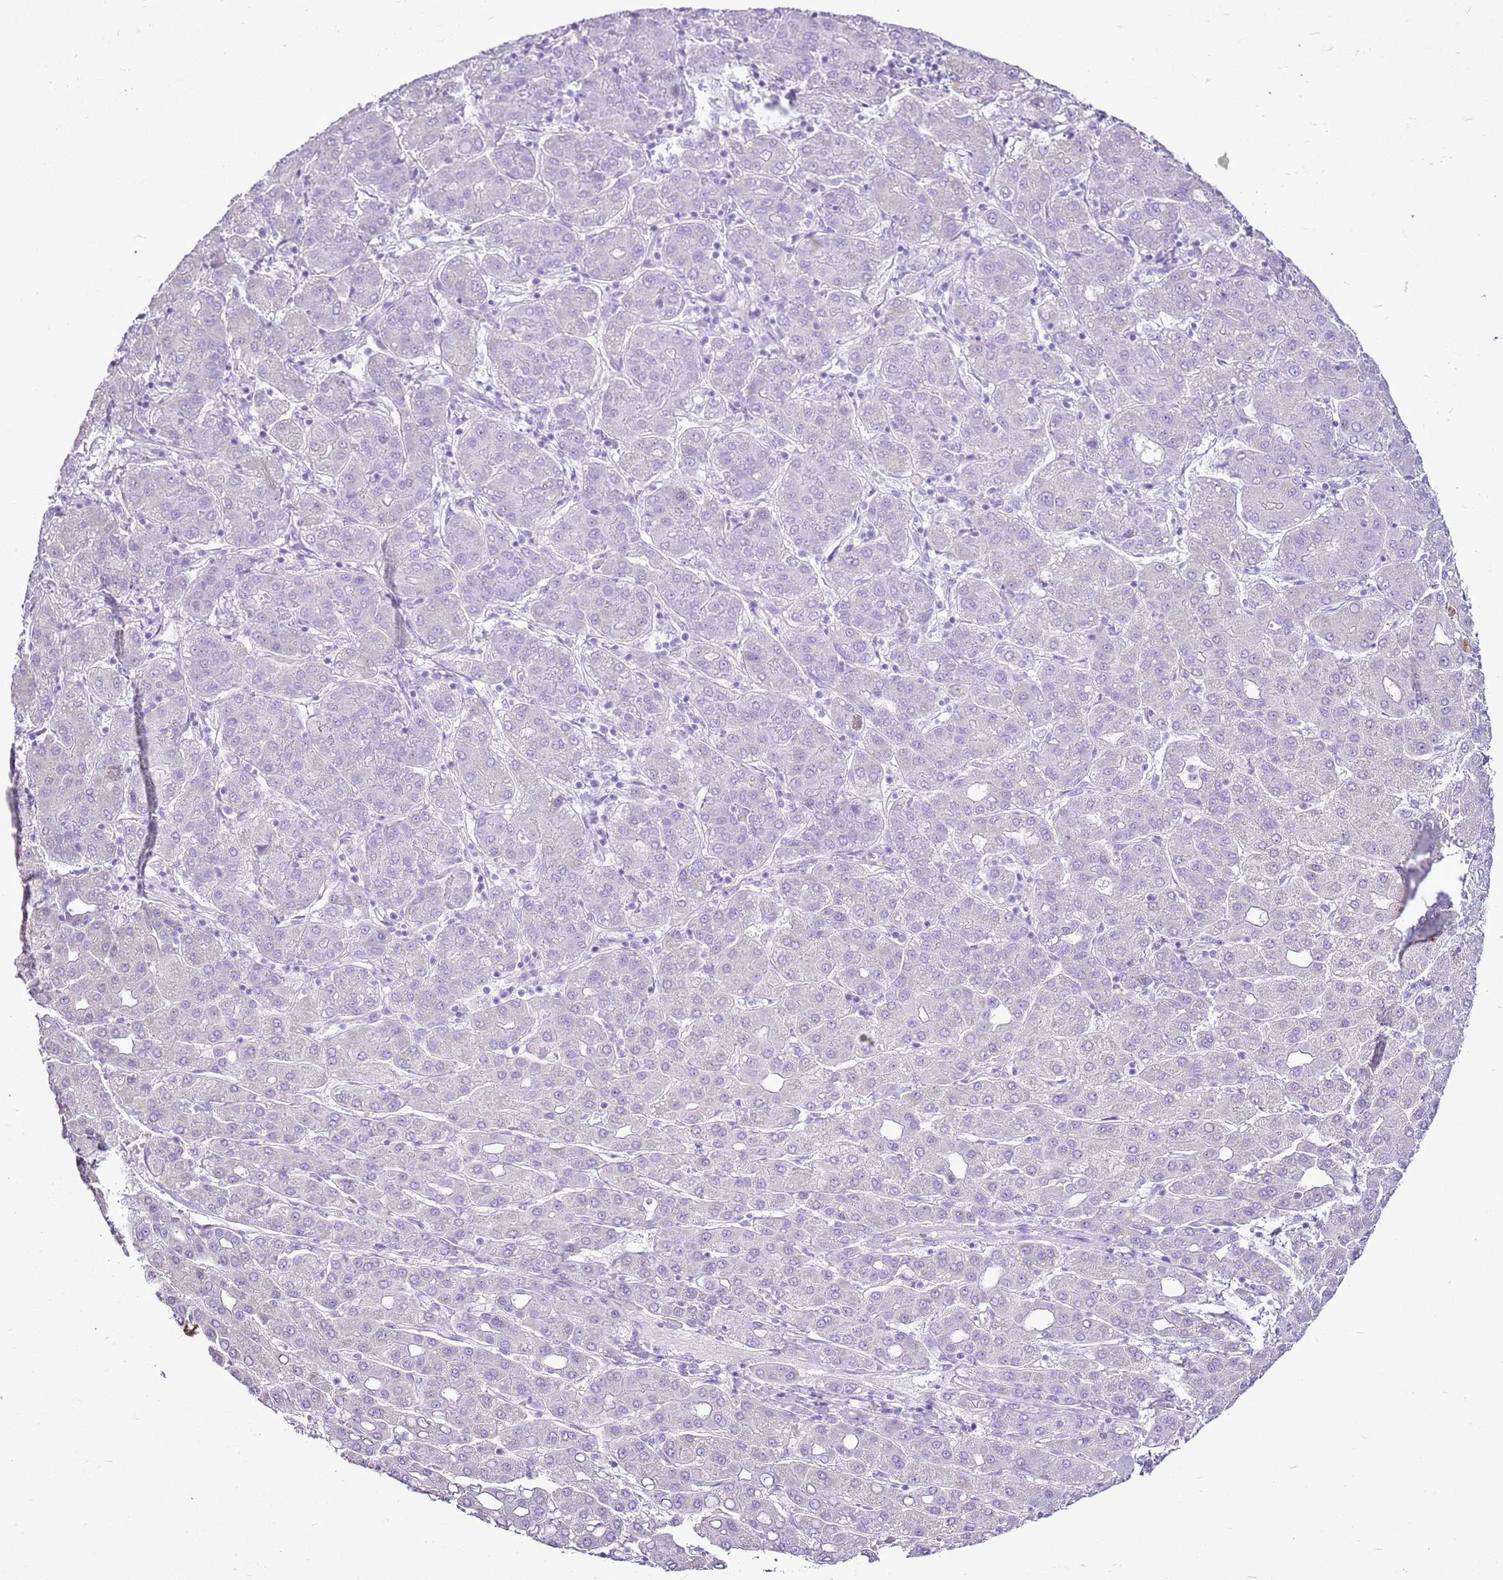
{"staining": {"intensity": "negative", "quantity": "none", "location": "none"}, "tissue": "liver cancer", "cell_type": "Tumor cells", "image_type": "cancer", "snomed": [{"axis": "morphology", "description": "Carcinoma, Hepatocellular, NOS"}, {"axis": "topography", "description": "Liver"}], "caption": "Immunohistochemistry (IHC) of human liver cancer (hepatocellular carcinoma) demonstrates no positivity in tumor cells.", "gene": "CNFN", "patient": {"sex": "male", "age": 65}}